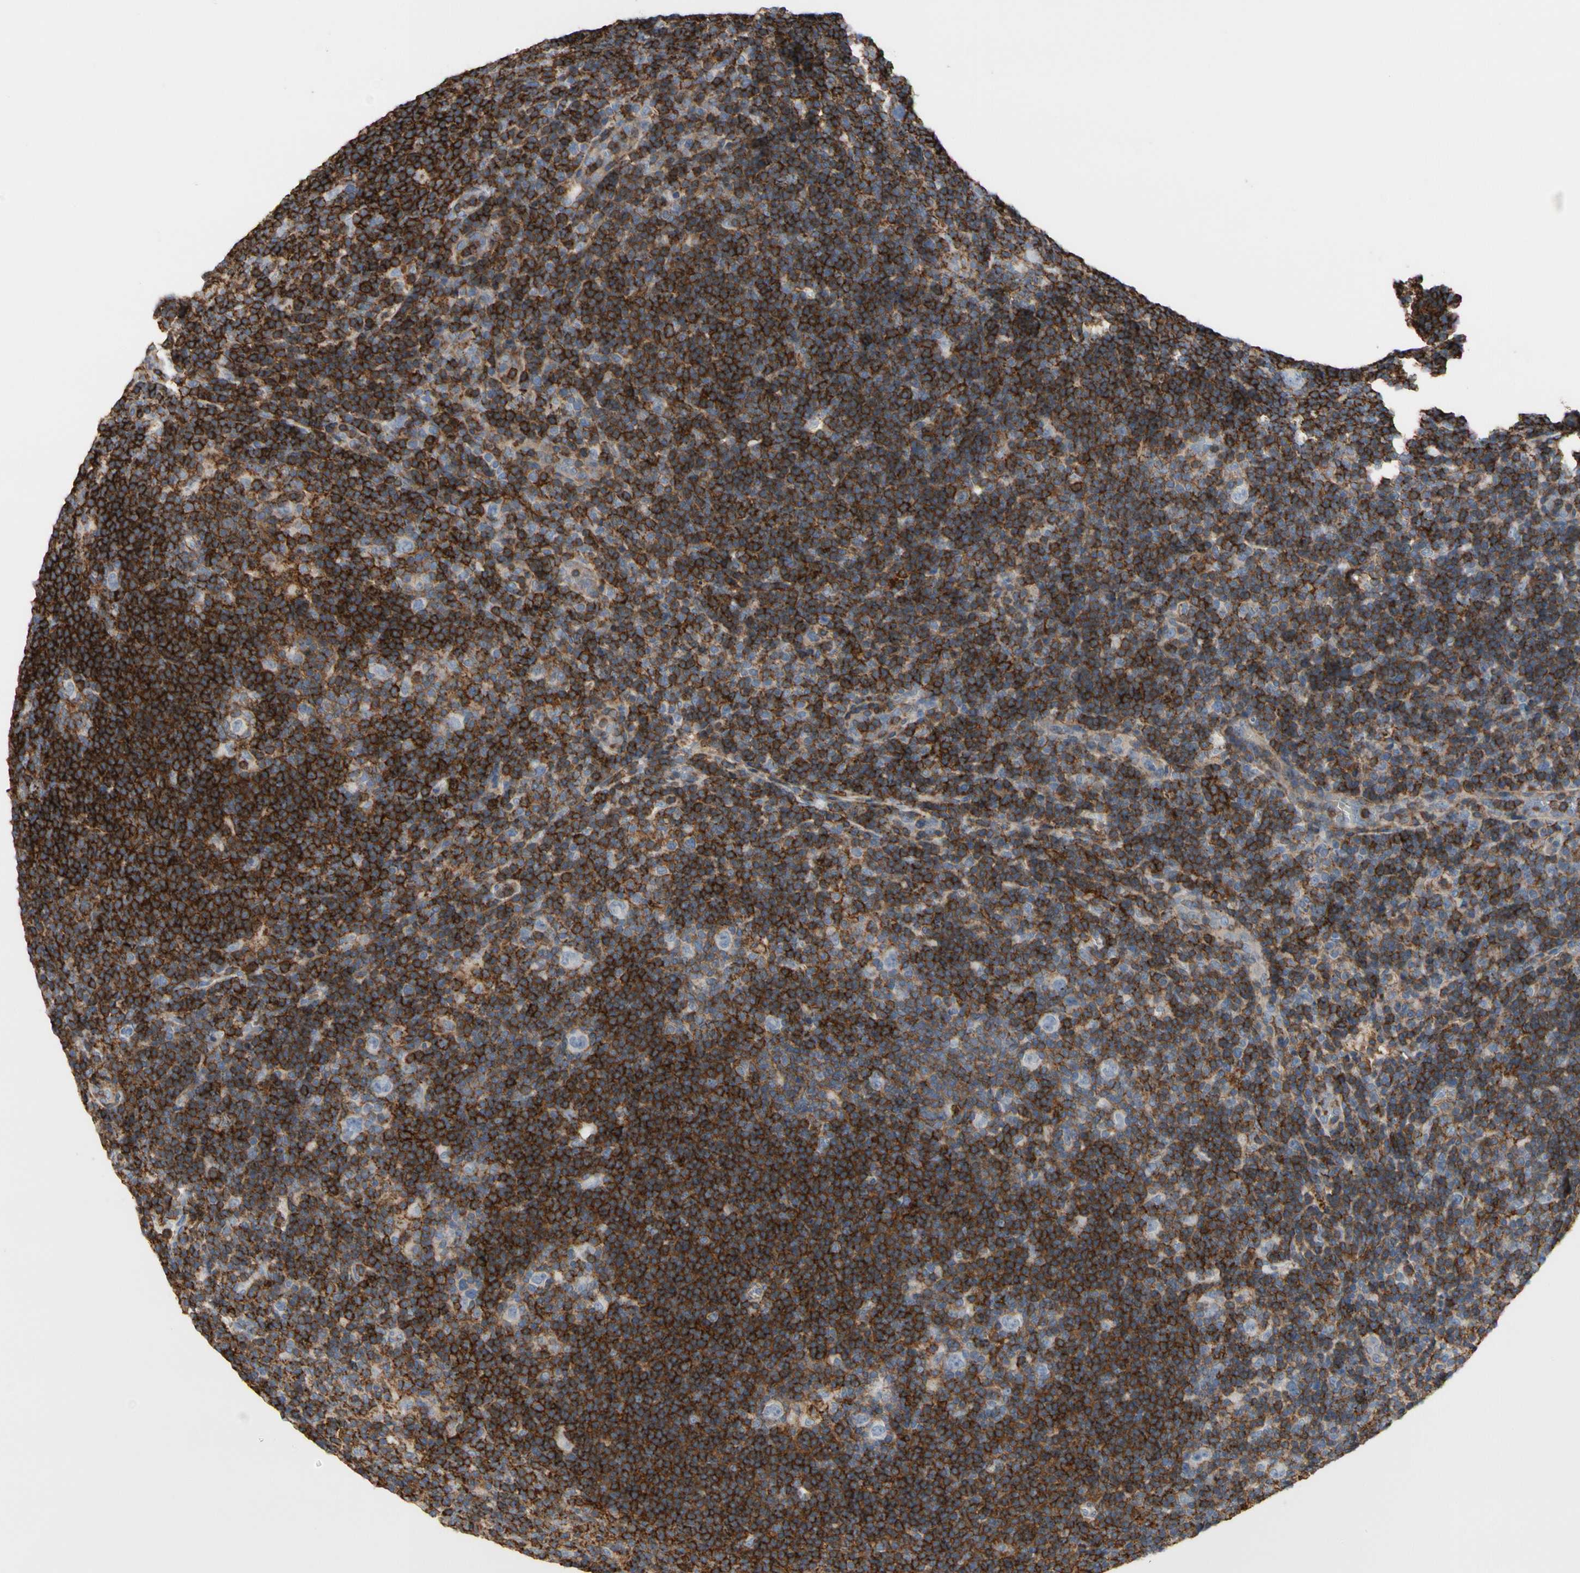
{"staining": {"intensity": "weak", "quantity": ">75%", "location": "cytoplasmic/membranous"}, "tissue": "lymphoma", "cell_type": "Tumor cells", "image_type": "cancer", "snomed": [{"axis": "morphology", "description": "Hodgkin's disease, NOS"}, {"axis": "topography", "description": "Lymph node"}], "caption": "Brown immunohistochemical staining in human Hodgkin's disease exhibits weak cytoplasmic/membranous expression in approximately >75% of tumor cells. The staining is performed using DAB (3,3'-diaminobenzidine) brown chromogen to label protein expression. The nuclei are counter-stained blue using hematoxylin.", "gene": "ANXA6", "patient": {"sex": "female", "age": 57}}